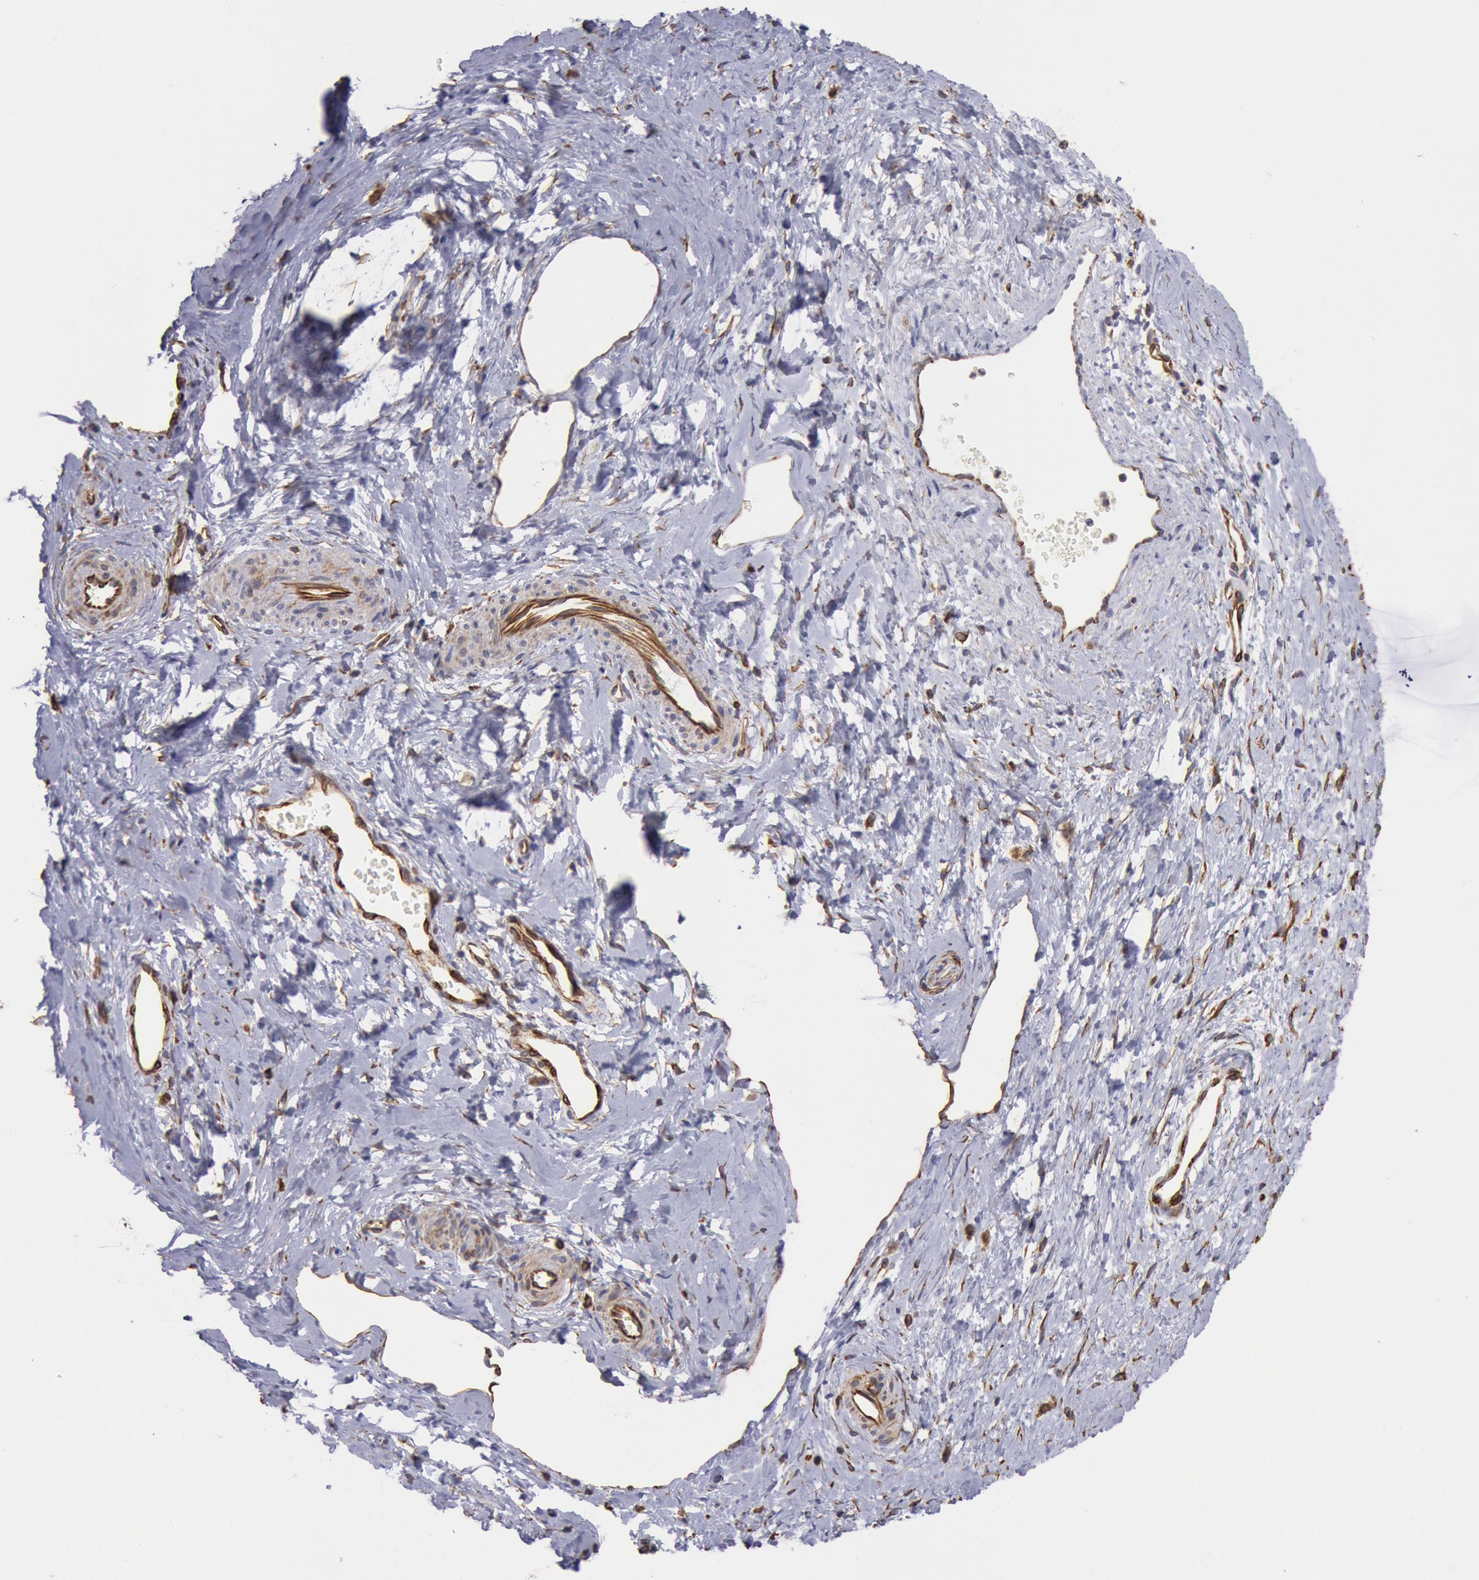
{"staining": {"intensity": "weak", "quantity": "<25%", "location": "cytoplasmic/membranous"}, "tissue": "cervix", "cell_type": "Glandular cells", "image_type": "normal", "snomed": [{"axis": "morphology", "description": "Normal tissue, NOS"}, {"axis": "topography", "description": "Cervix"}], "caption": "Human cervix stained for a protein using IHC demonstrates no positivity in glandular cells.", "gene": "RNF139", "patient": {"sex": "female", "age": 40}}